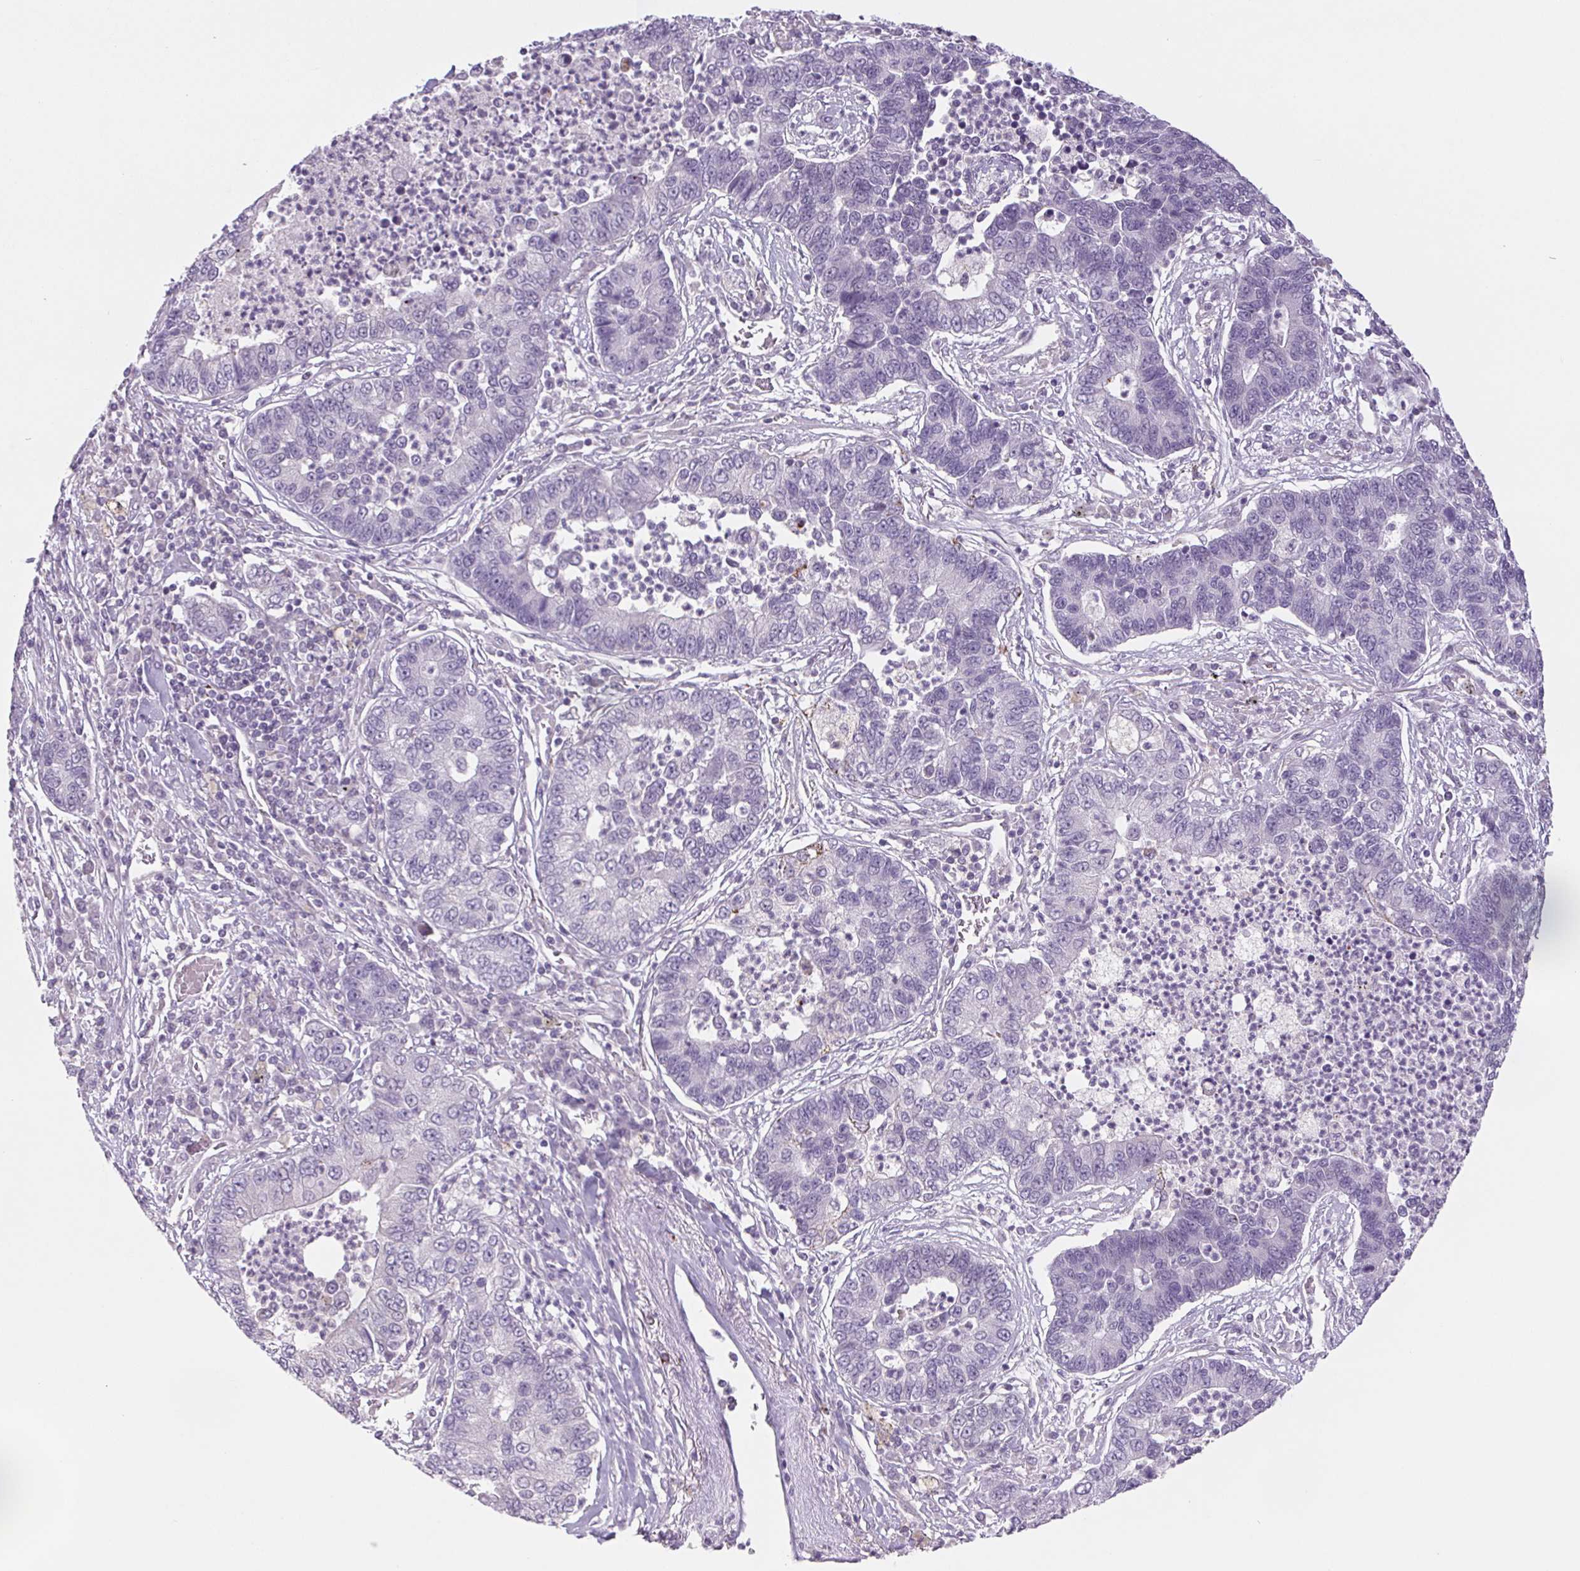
{"staining": {"intensity": "negative", "quantity": "none", "location": "none"}, "tissue": "lung cancer", "cell_type": "Tumor cells", "image_type": "cancer", "snomed": [{"axis": "morphology", "description": "Adenocarcinoma, NOS"}, {"axis": "topography", "description": "Lung"}], "caption": "Lung cancer stained for a protein using immunohistochemistry displays no staining tumor cells.", "gene": "MS4A13", "patient": {"sex": "female", "age": 57}}